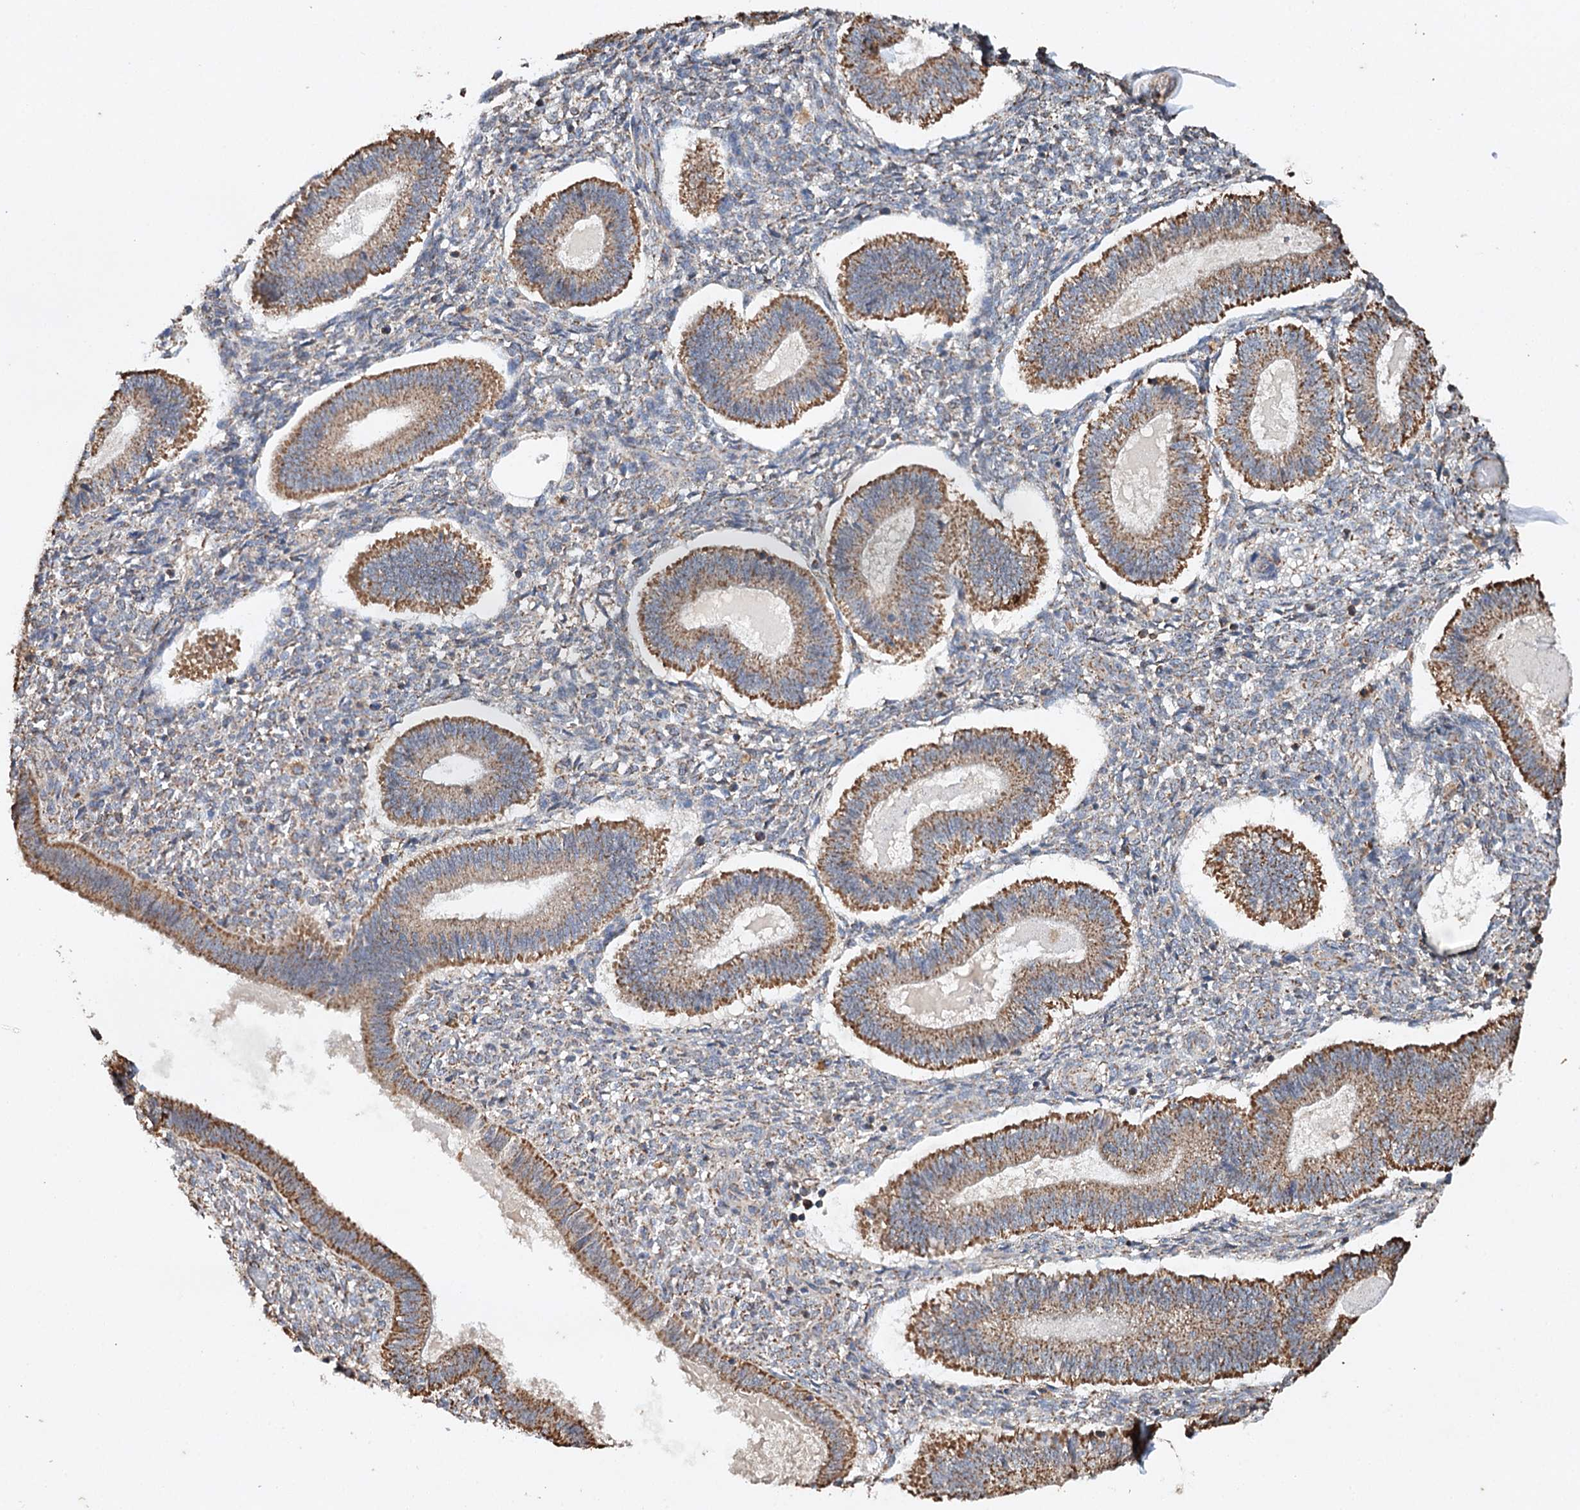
{"staining": {"intensity": "negative", "quantity": "none", "location": "none"}, "tissue": "endometrium", "cell_type": "Cells in endometrial stroma", "image_type": "normal", "snomed": [{"axis": "morphology", "description": "Normal tissue, NOS"}, {"axis": "topography", "description": "Endometrium"}], "caption": "Immunohistochemistry (IHC) photomicrograph of normal human endometrium stained for a protein (brown), which demonstrates no expression in cells in endometrial stroma. (DAB immunohistochemistry (IHC), high magnification).", "gene": "PIK3CB", "patient": {"sex": "female", "age": 25}}